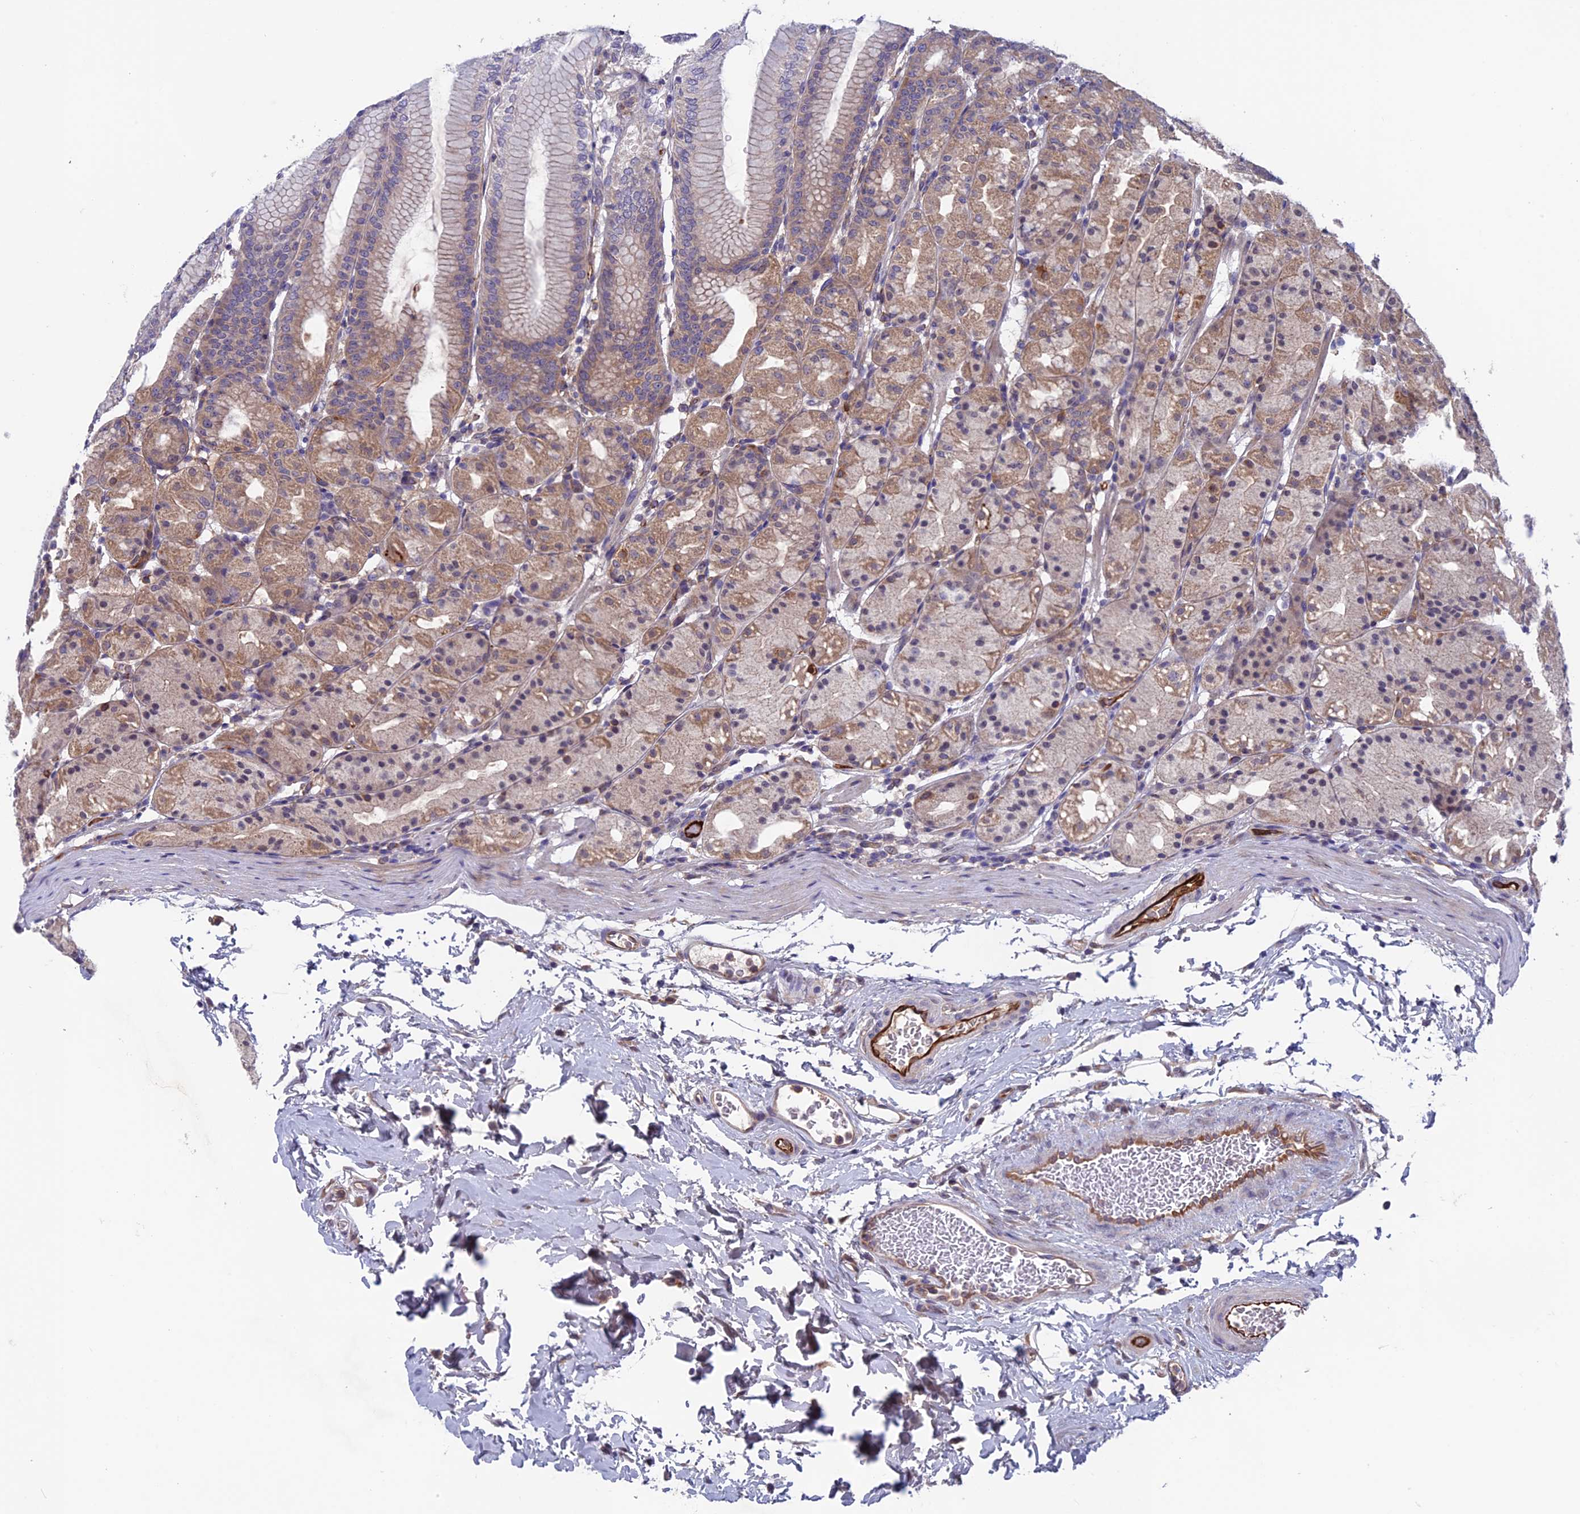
{"staining": {"intensity": "moderate", "quantity": "25%-75%", "location": "cytoplasmic/membranous"}, "tissue": "stomach", "cell_type": "Glandular cells", "image_type": "normal", "snomed": [{"axis": "morphology", "description": "Normal tissue, NOS"}, {"axis": "topography", "description": "Stomach, upper"}], "caption": "Stomach stained with IHC displays moderate cytoplasmic/membranous positivity in approximately 25%-75% of glandular cells.", "gene": "MAST2", "patient": {"sex": "male", "age": 48}}